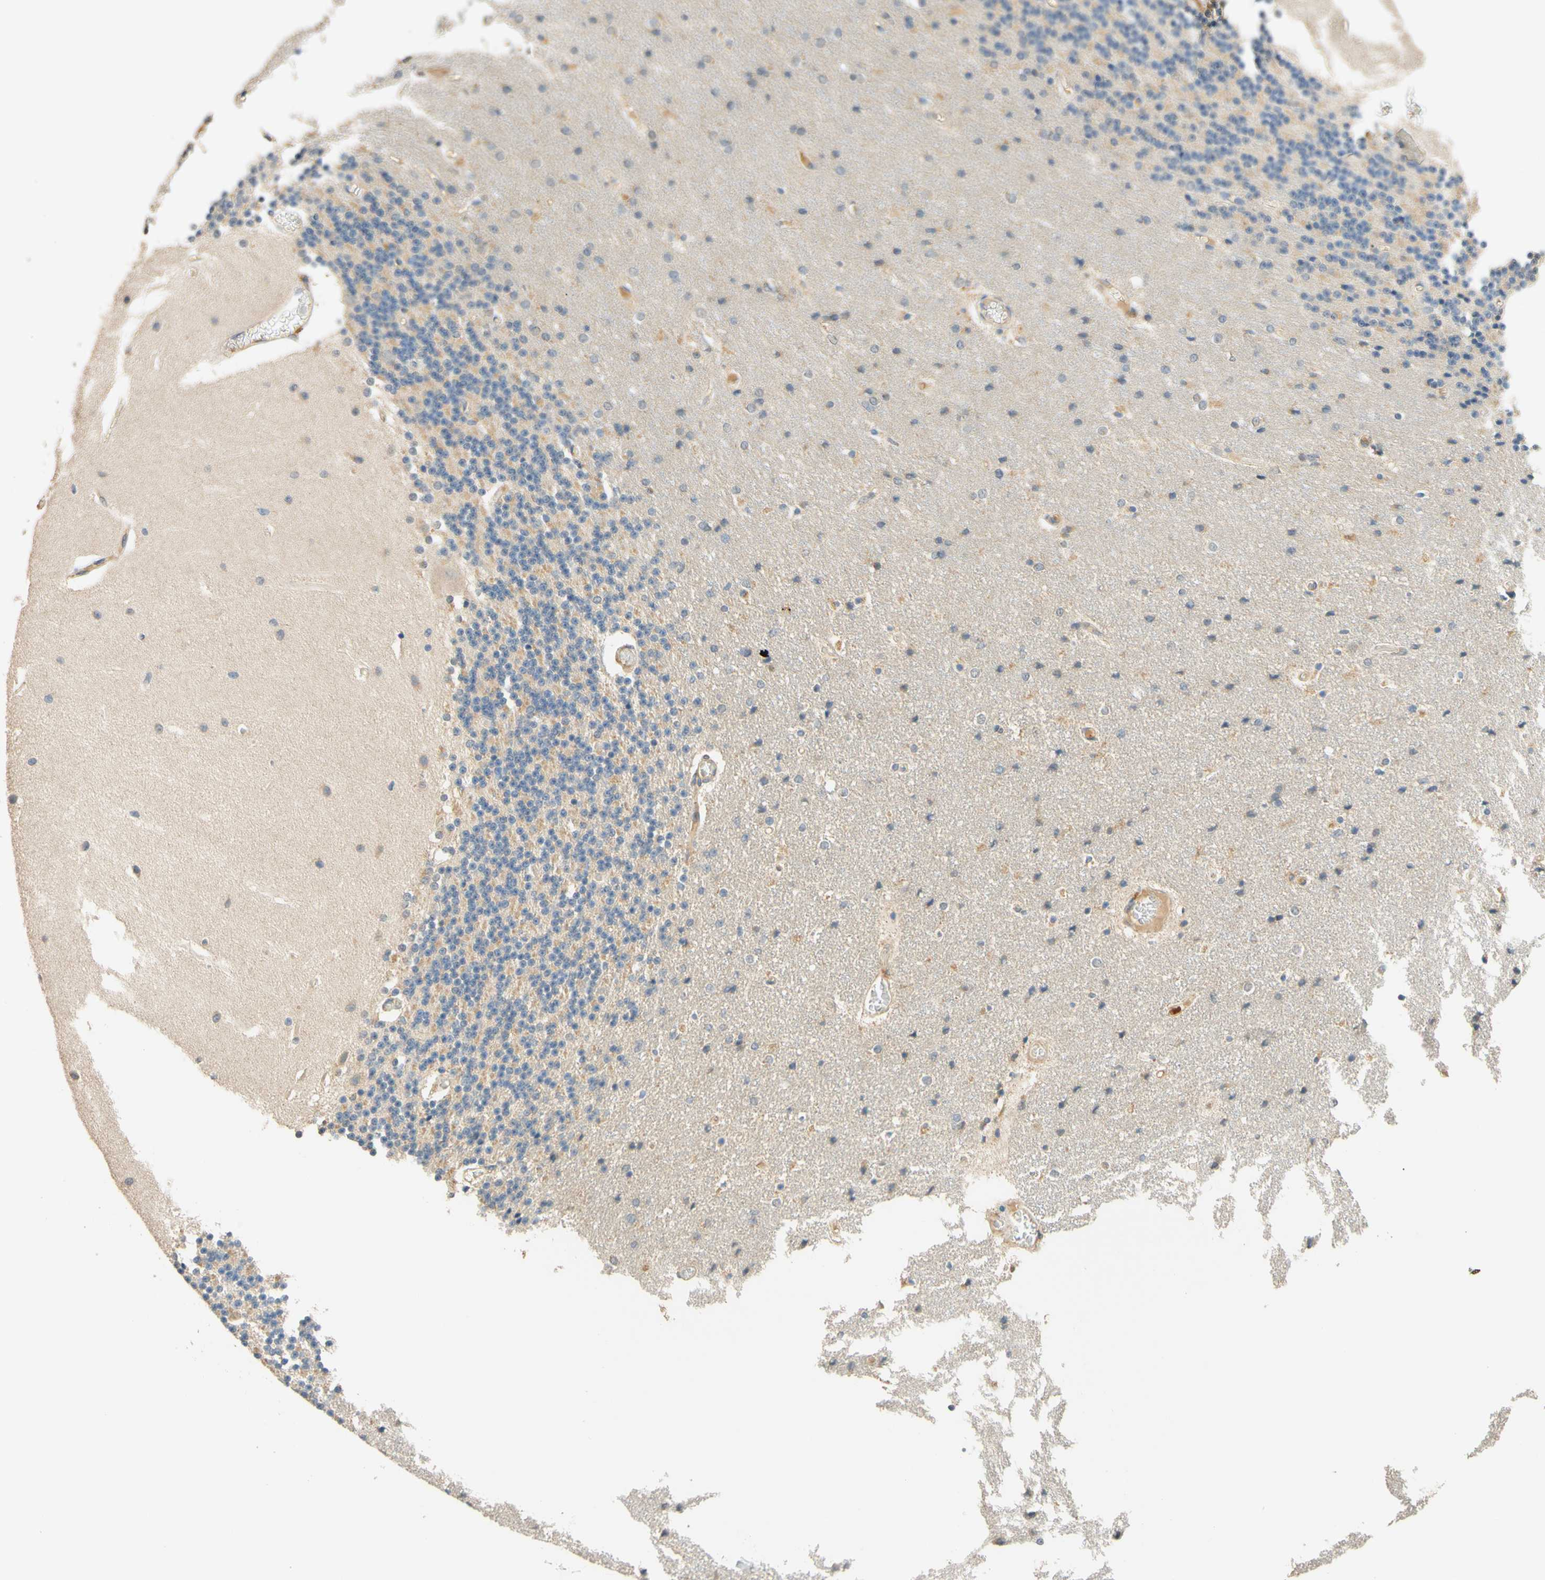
{"staining": {"intensity": "moderate", "quantity": "<25%", "location": "cytoplasmic/membranous"}, "tissue": "cerebellum", "cell_type": "Cells in granular layer", "image_type": "normal", "snomed": [{"axis": "morphology", "description": "Normal tissue, NOS"}, {"axis": "topography", "description": "Cerebellum"}], "caption": "Approximately <25% of cells in granular layer in benign human cerebellum exhibit moderate cytoplasmic/membranous protein positivity as visualized by brown immunohistochemical staining.", "gene": "ENTREP2", "patient": {"sex": "female", "age": 54}}